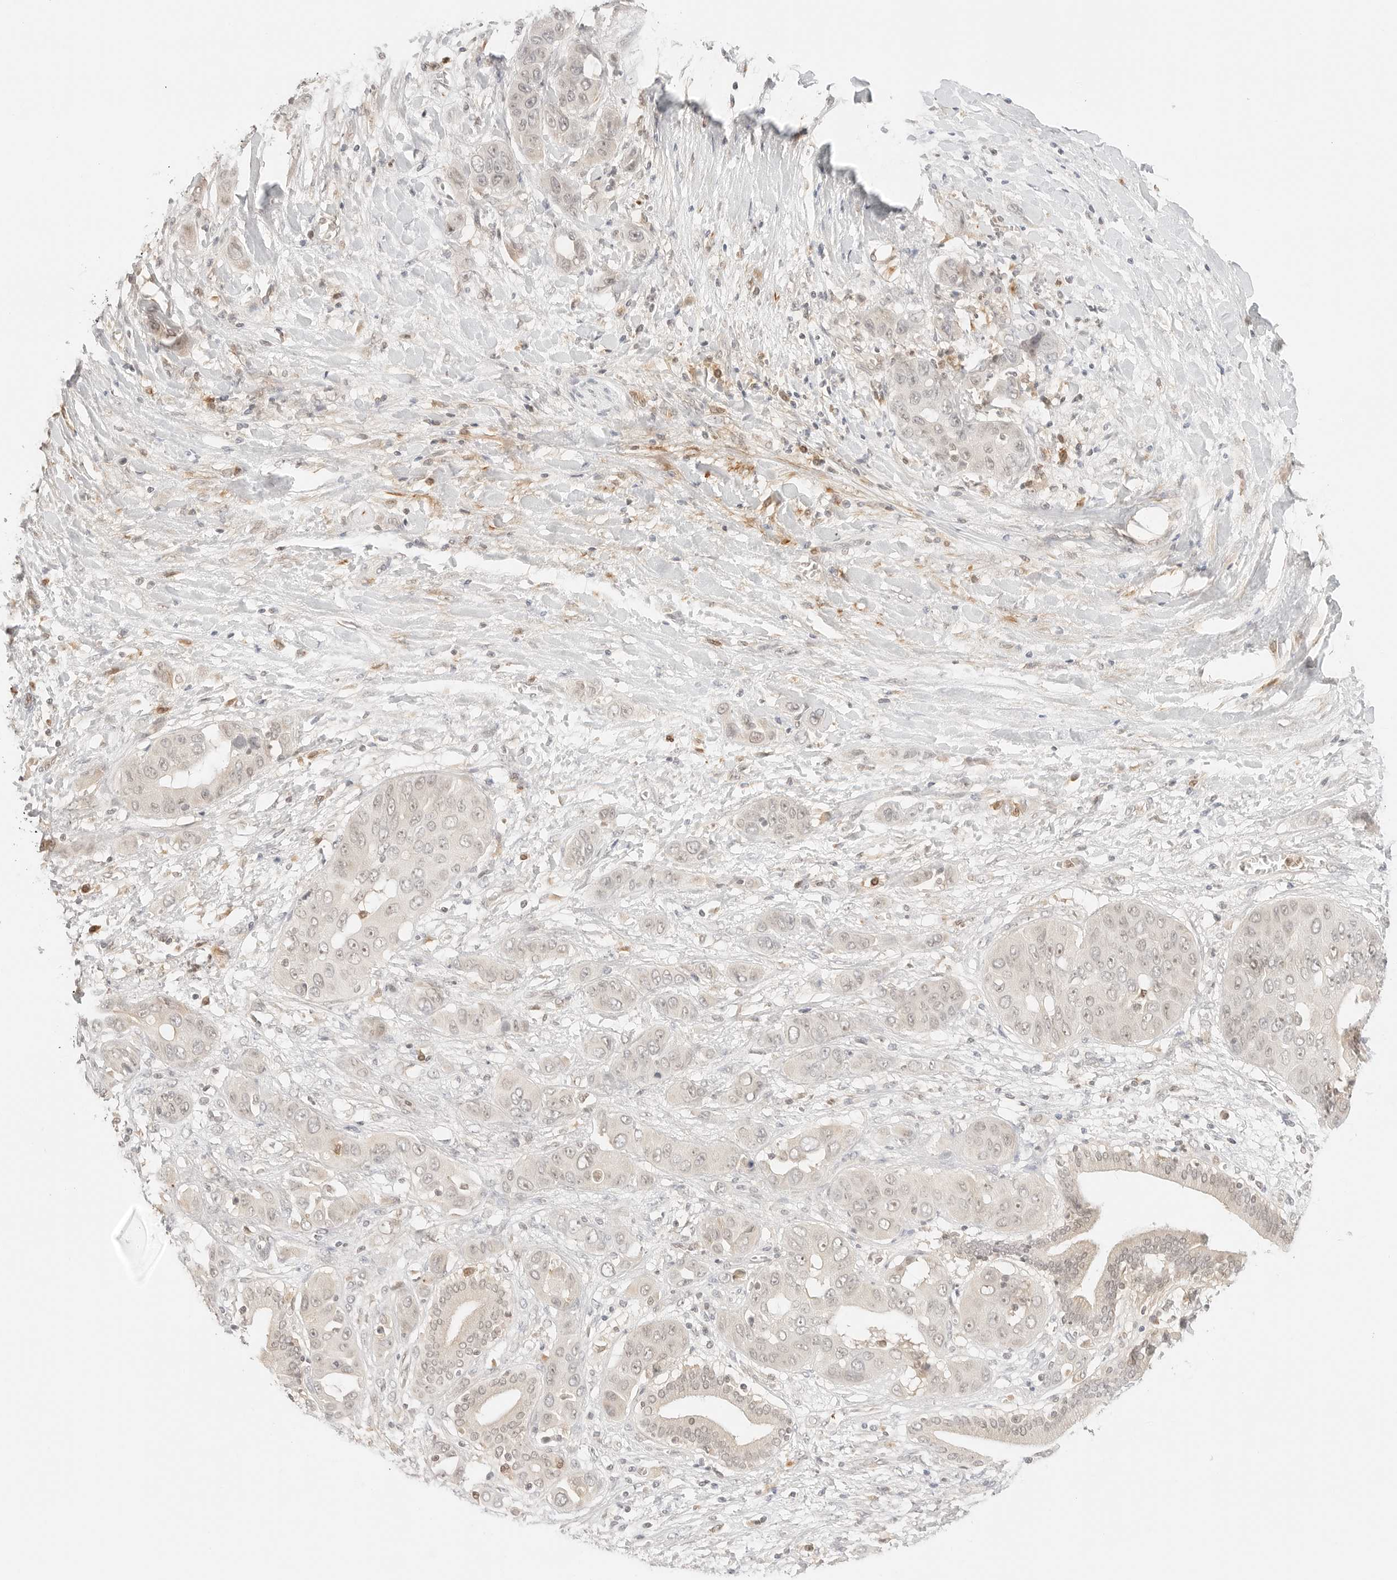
{"staining": {"intensity": "weak", "quantity": "<25%", "location": "nuclear"}, "tissue": "liver cancer", "cell_type": "Tumor cells", "image_type": "cancer", "snomed": [{"axis": "morphology", "description": "Cholangiocarcinoma"}, {"axis": "topography", "description": "Liver"}], "caption": "The immunohistochemistry (IHC) histopathology image has no significant staining in tumor cells of liver cholangiocarcinoma tissue.", "gene": "RPS6KL1", "patient": {"sex": "female", "age": 52}}